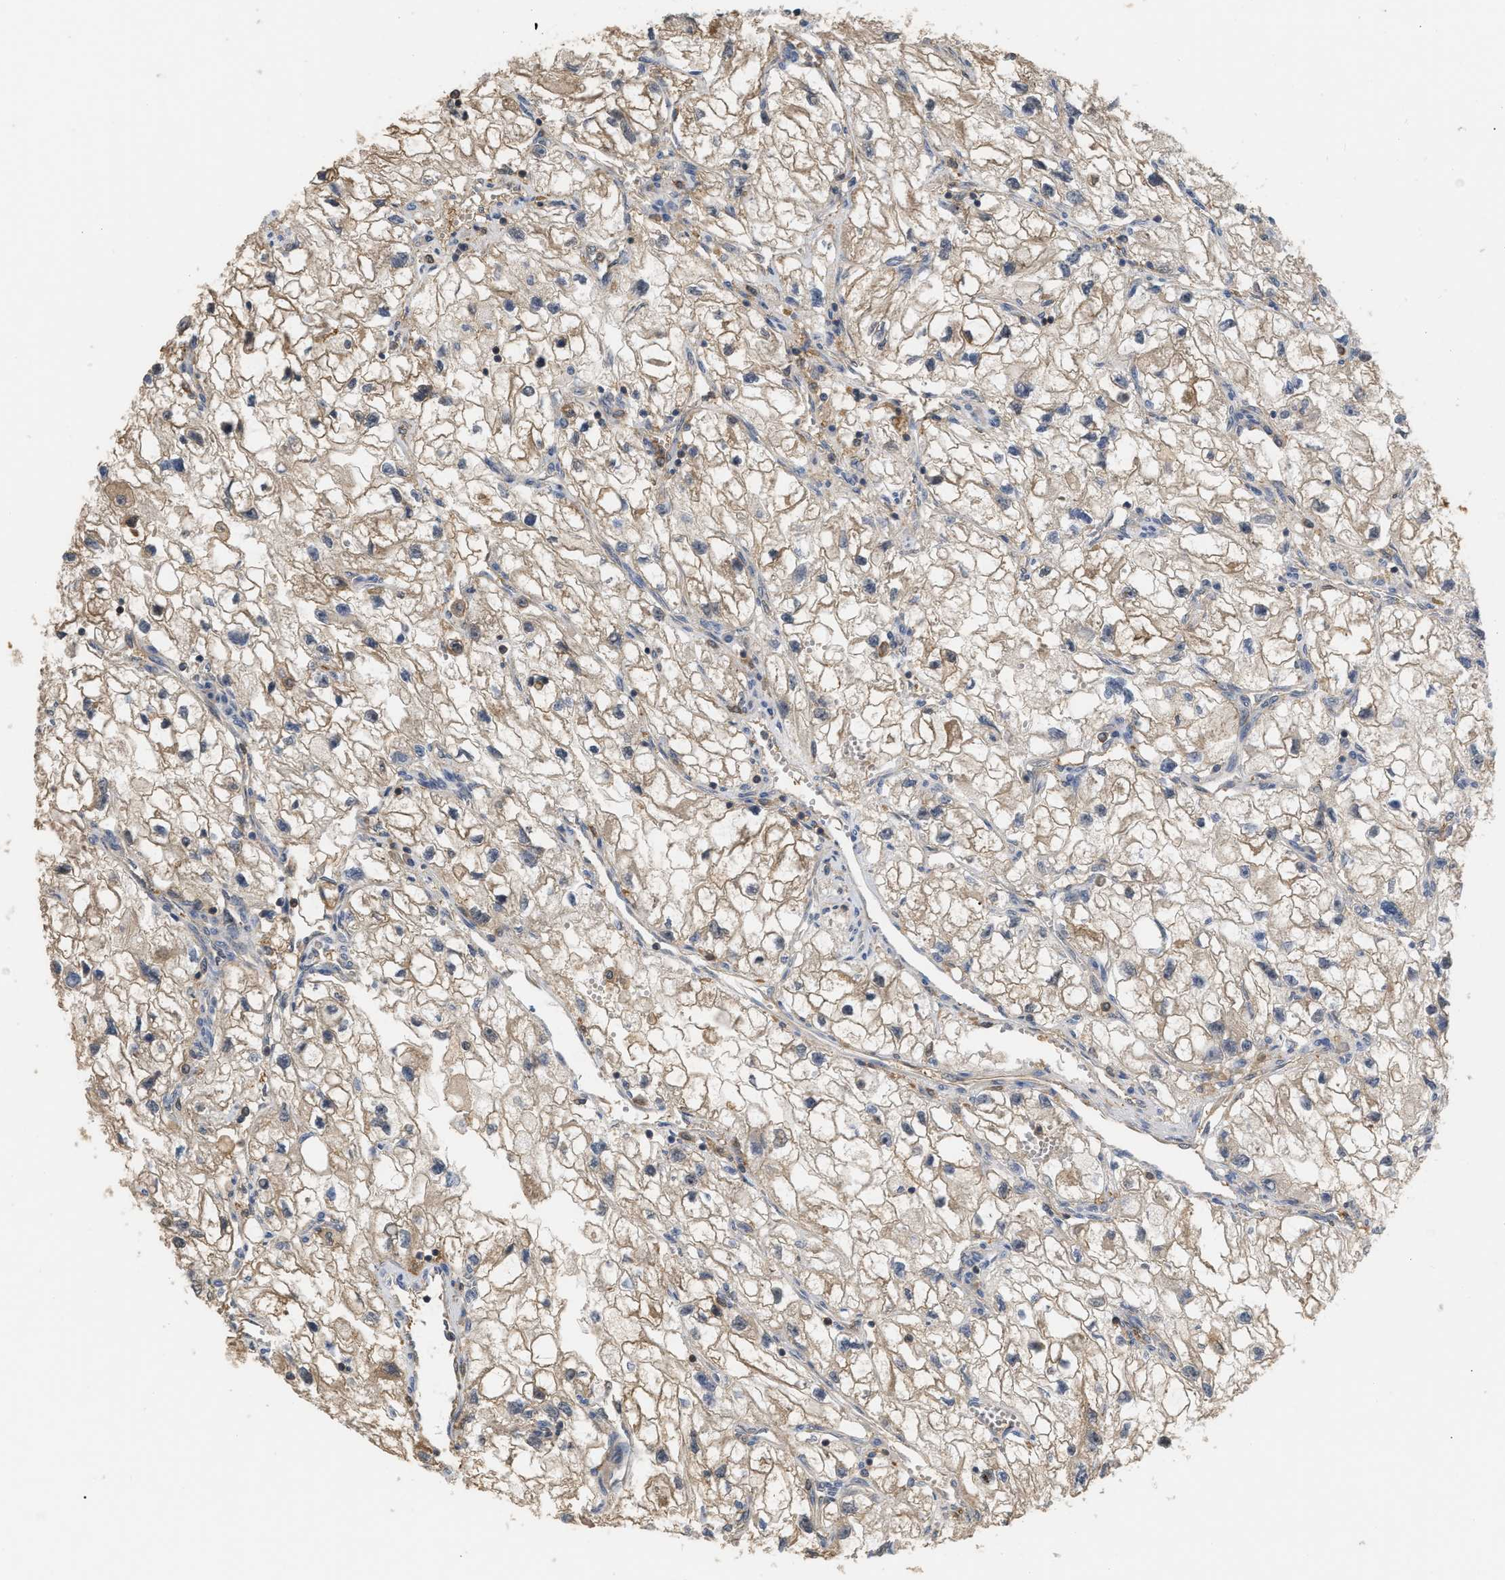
{"staining": {"intensity": "moderate", "quantity": ">75%", "location": "cytoplasmic/membranous"}, "tissue": "renal cancer", "cell_type": "Tumor cells", "image_type": "cancer", "snomed": [{"axis": "morphology", "description": "Adenocarcinoma, NOS"}, {"axis": "topography", "description": "Kidney"}], "caption": "Protein staining of renal adenocarcinoma tissue demonstrates moderate cytoplasmic/membranous positivity in approximately >75% of tumor cells.", "gene": "MTPN", "patient": {"sex": "female", "age": 70}}